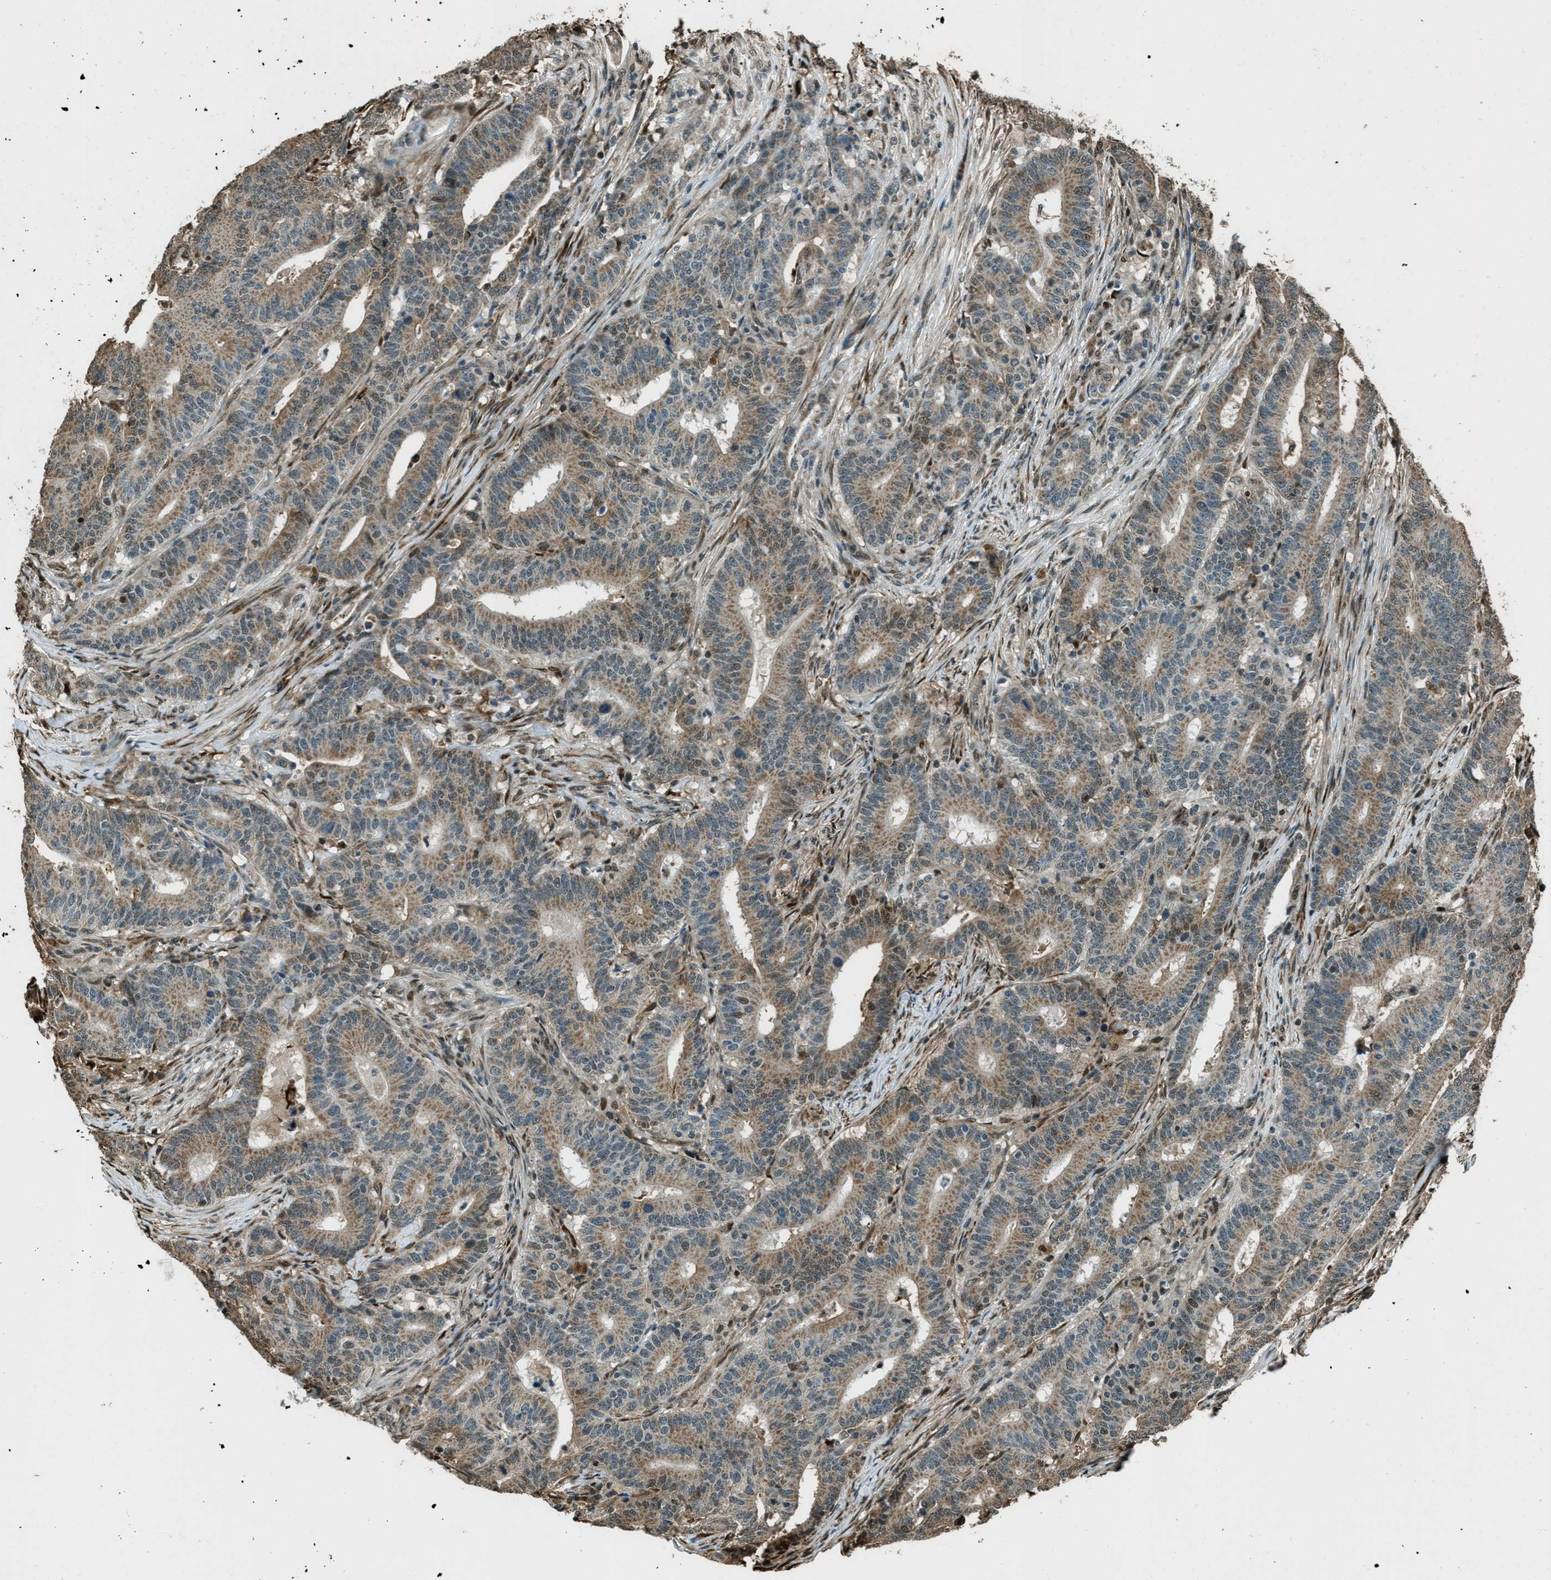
{"staining": {"intensity": "moderate", "quantity": ">75%", "location": "cytoplasmic/membranous"}, "tissue": "colorectal cancer", "cell_type": "Tumor cells", "image_type": "cancer", "snomed": [{"axis": "morphology", "description": "Adenocarcinoma, NOS"}, {"axis": "topography", "description": "Colon"}], "caption": "Immunohistochemical staining of adenocarcinoma (colorectal) displays medium levels of moderate cytoplasmic/membranous protein positivity in approximately >75% of tumor cells.", "gene": "TARDBP", "patient": {"sex": "female", "age": 66}}